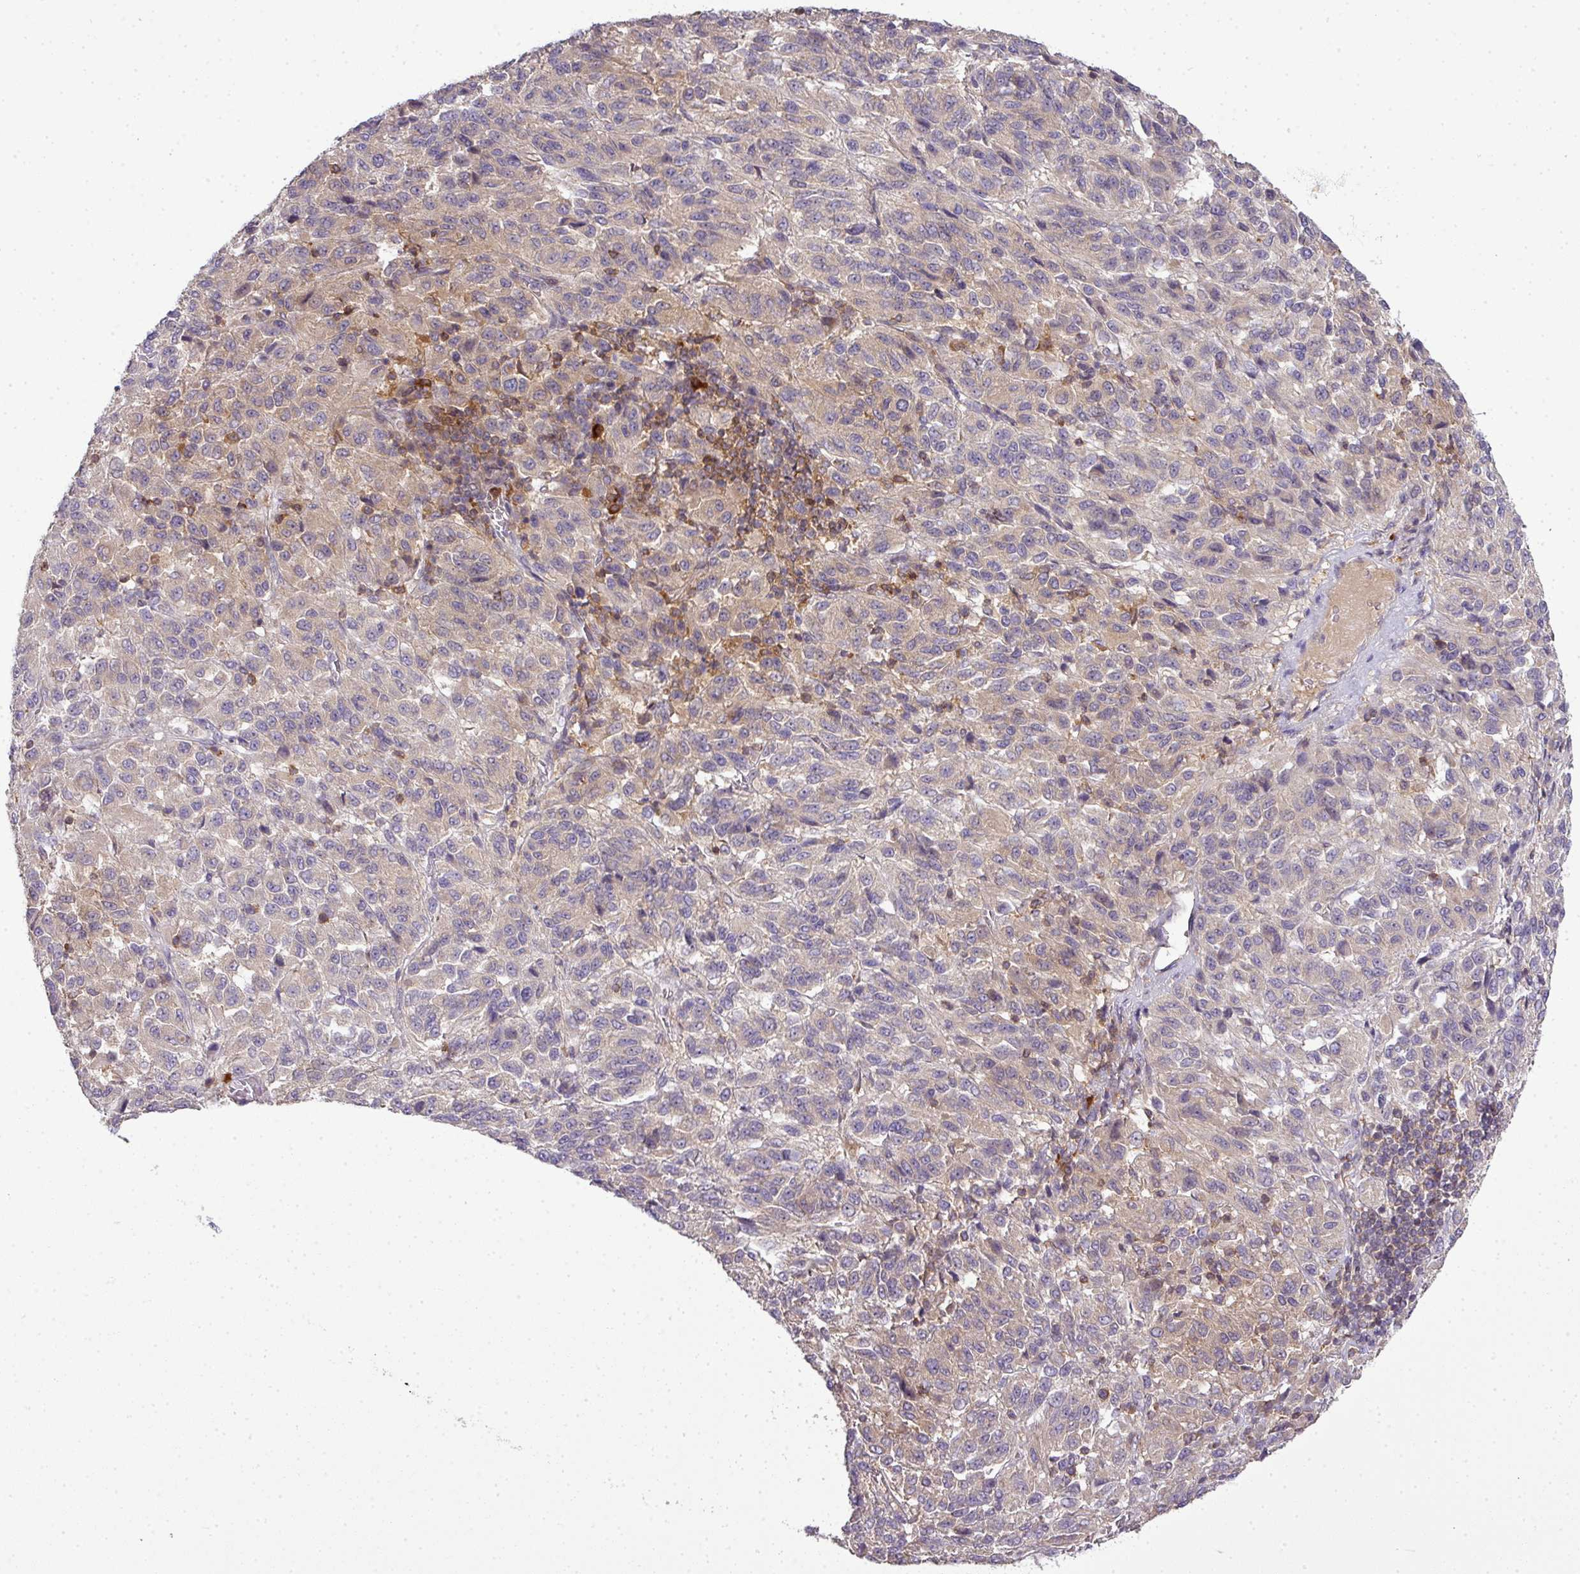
{"staining": {"intensity": "weak", "quantity": "<25%", "location": "cytoplasmic/membranous"}, "tissue": "melanoma", "cell_type": "Tumor cells", "image_type": "cancer", "snomed": [{"axis": "morphology", "description": "Malignant melanoma, Metastatic site"}, {"axis": "topography", "description": "Lung"}], "caption": "Micrograph shows no significant protein positivity in tumor cells of melanoma. The staining is performed using DAB (3,3'-diaminobenzidine) brown chromogen with nuclei counter-stained in using hematoxylin.", "gene": "STAT5A", "patient": {"sex": "male", "age": 64}}